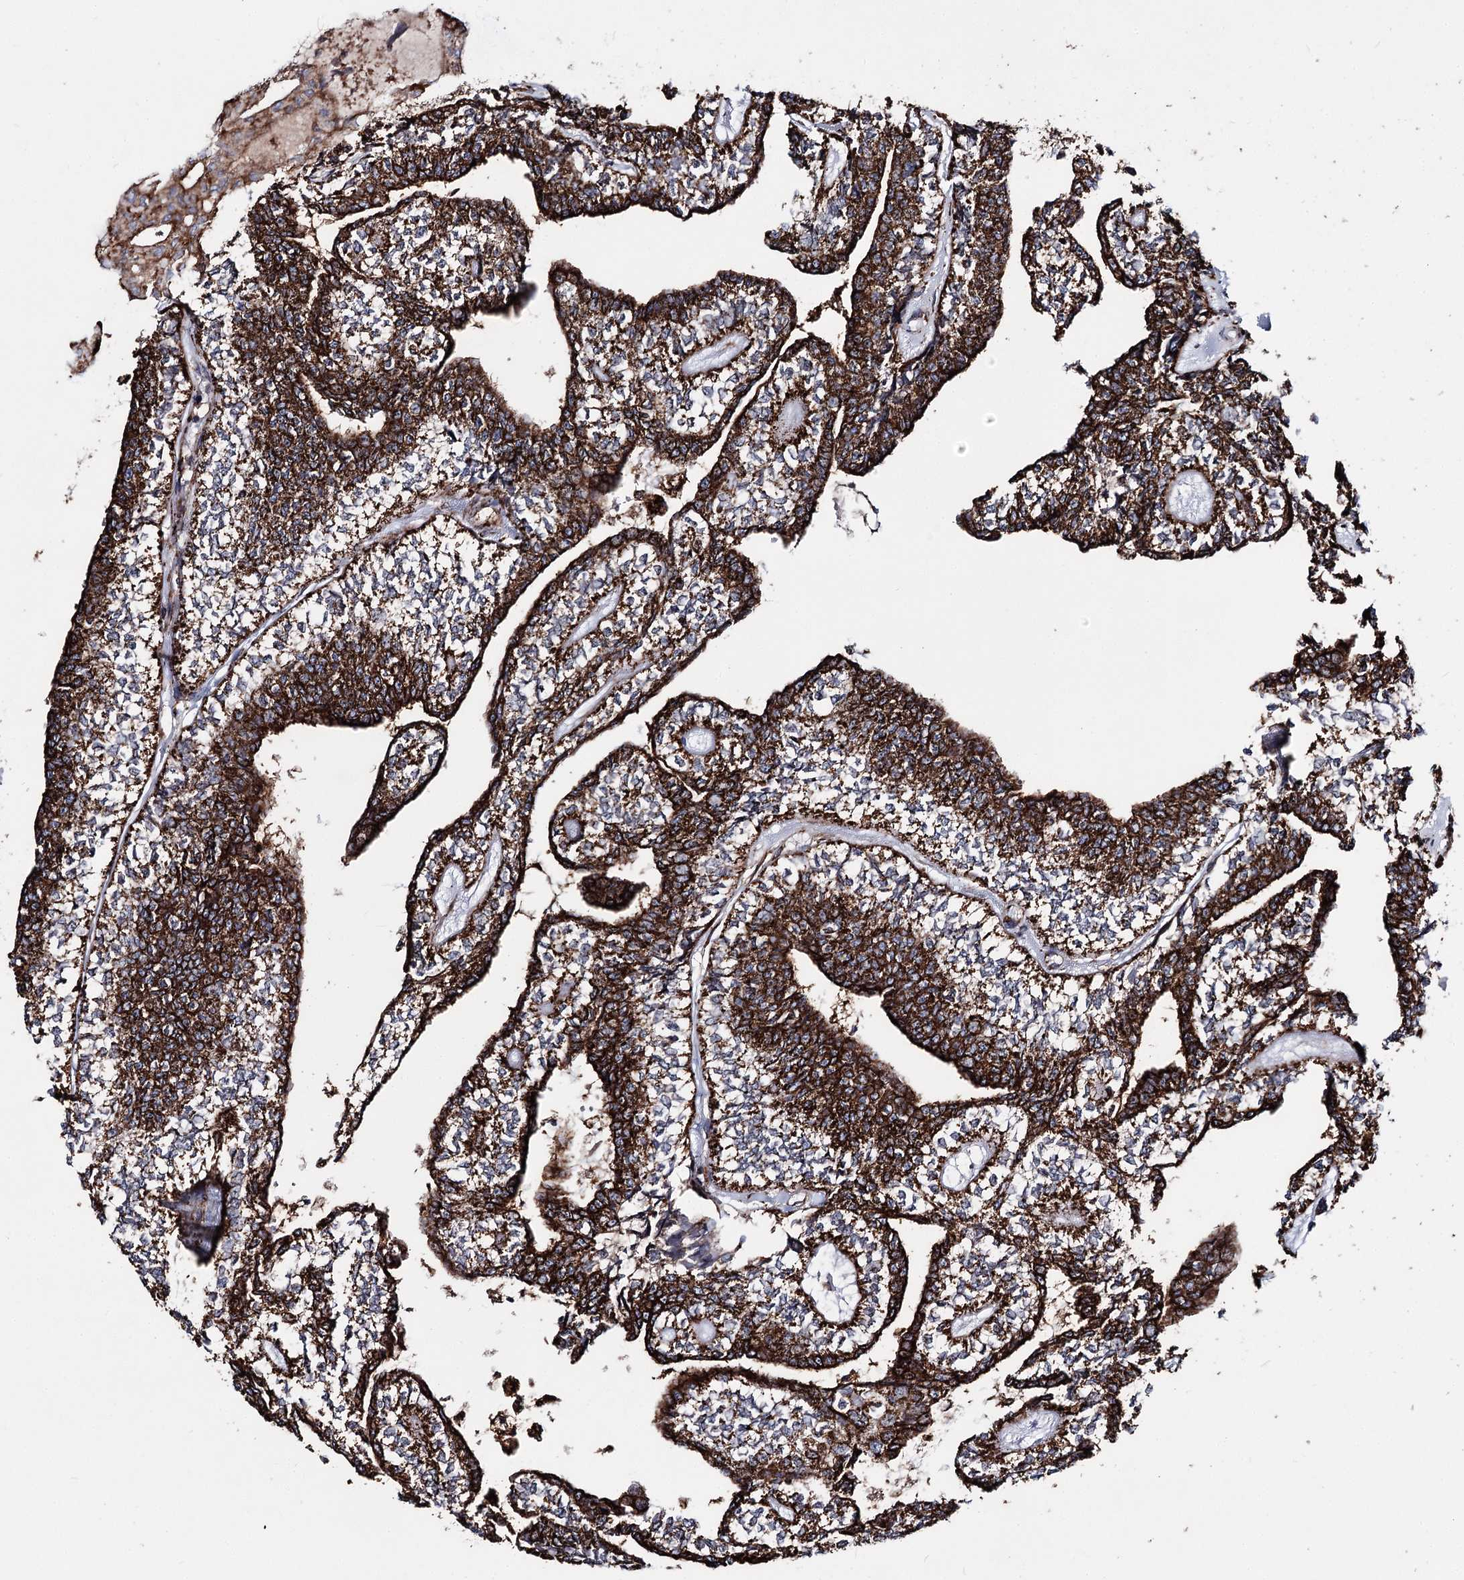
{"staining": {"intensity": "strong", "quantity": ">75%", "location": "cytoplasmic/membranous"}, "tissue": "head and neck cancer", "cell_type": "Tumor cells", "image_type": "cancer", "snomed": [{"axis": "morphology", "description": "Adenocarcinoma, NOS"}, {"axis": "topography", "description": "Head-Neck"}], "caption": "Immunohistochemistry of head and neck cancer (adenocarcinoma) reveals high levels of strong cytoplasmic/membranous expression in approximately >75% of tumor cells. (Brightfield microscopy of DAB IHC at high magnification).", "gene": "MSANTD2", "patient": {"sex": "female", "age": 73}}